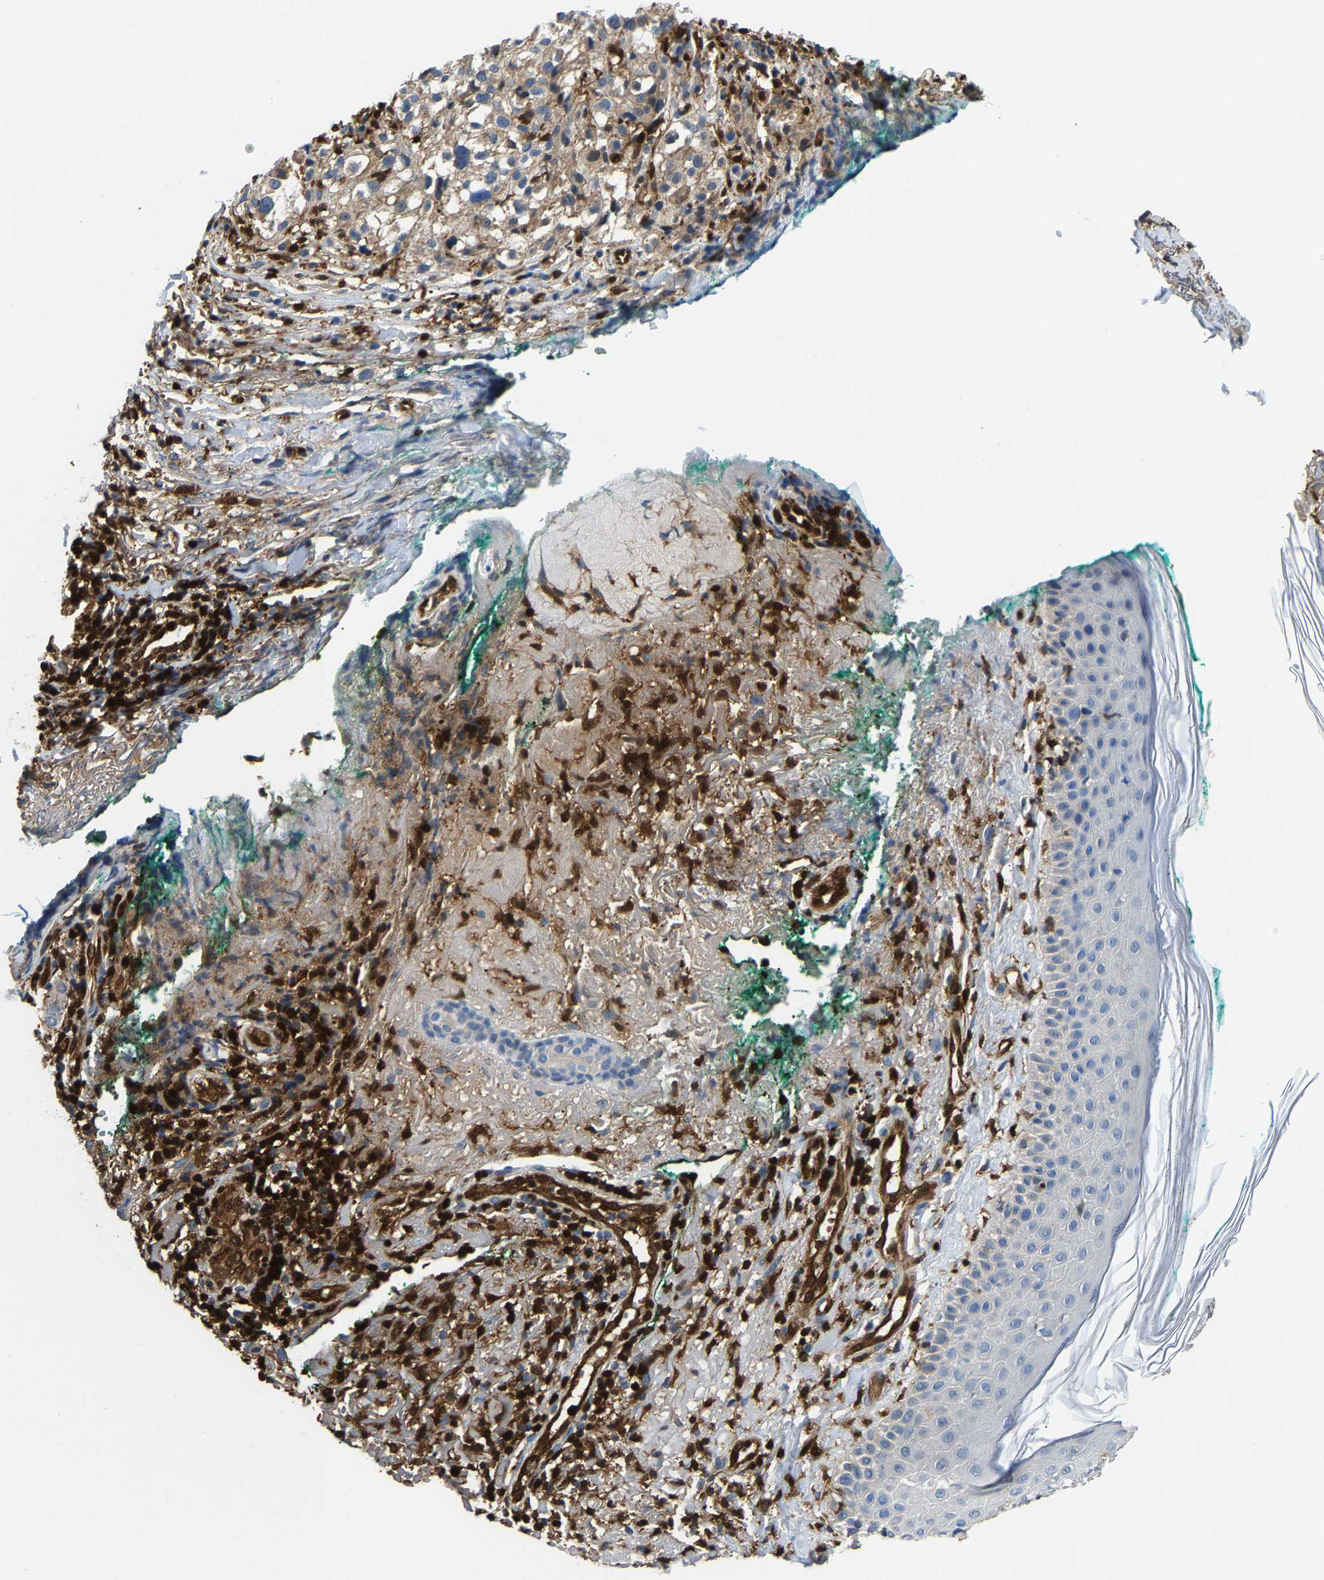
{"staining": {"intensity": "weak", "quantity": ">75%", "location": "cytoplasmic/membranous"}, "tissue": "melanoma", "cell_type": "Tumor cells", "image_type": "cancer", "snomed": [{"axis": "morphology", "description": "Necrosis, NOS"}, {"axis": "morphology", "description": "Malignant melanoma, NOS"}, {"axis": "topography", "description": "Skin"}], "caption": "A high-resolution histopathology image shows immunohistochemistry staining of malignant melanoma, which shows weak cytoplasmic/membranous expression in approximately >75% of tumor cells.", "gene": "GIMAP7", "patient": {"sex": "female", "age": 87}}